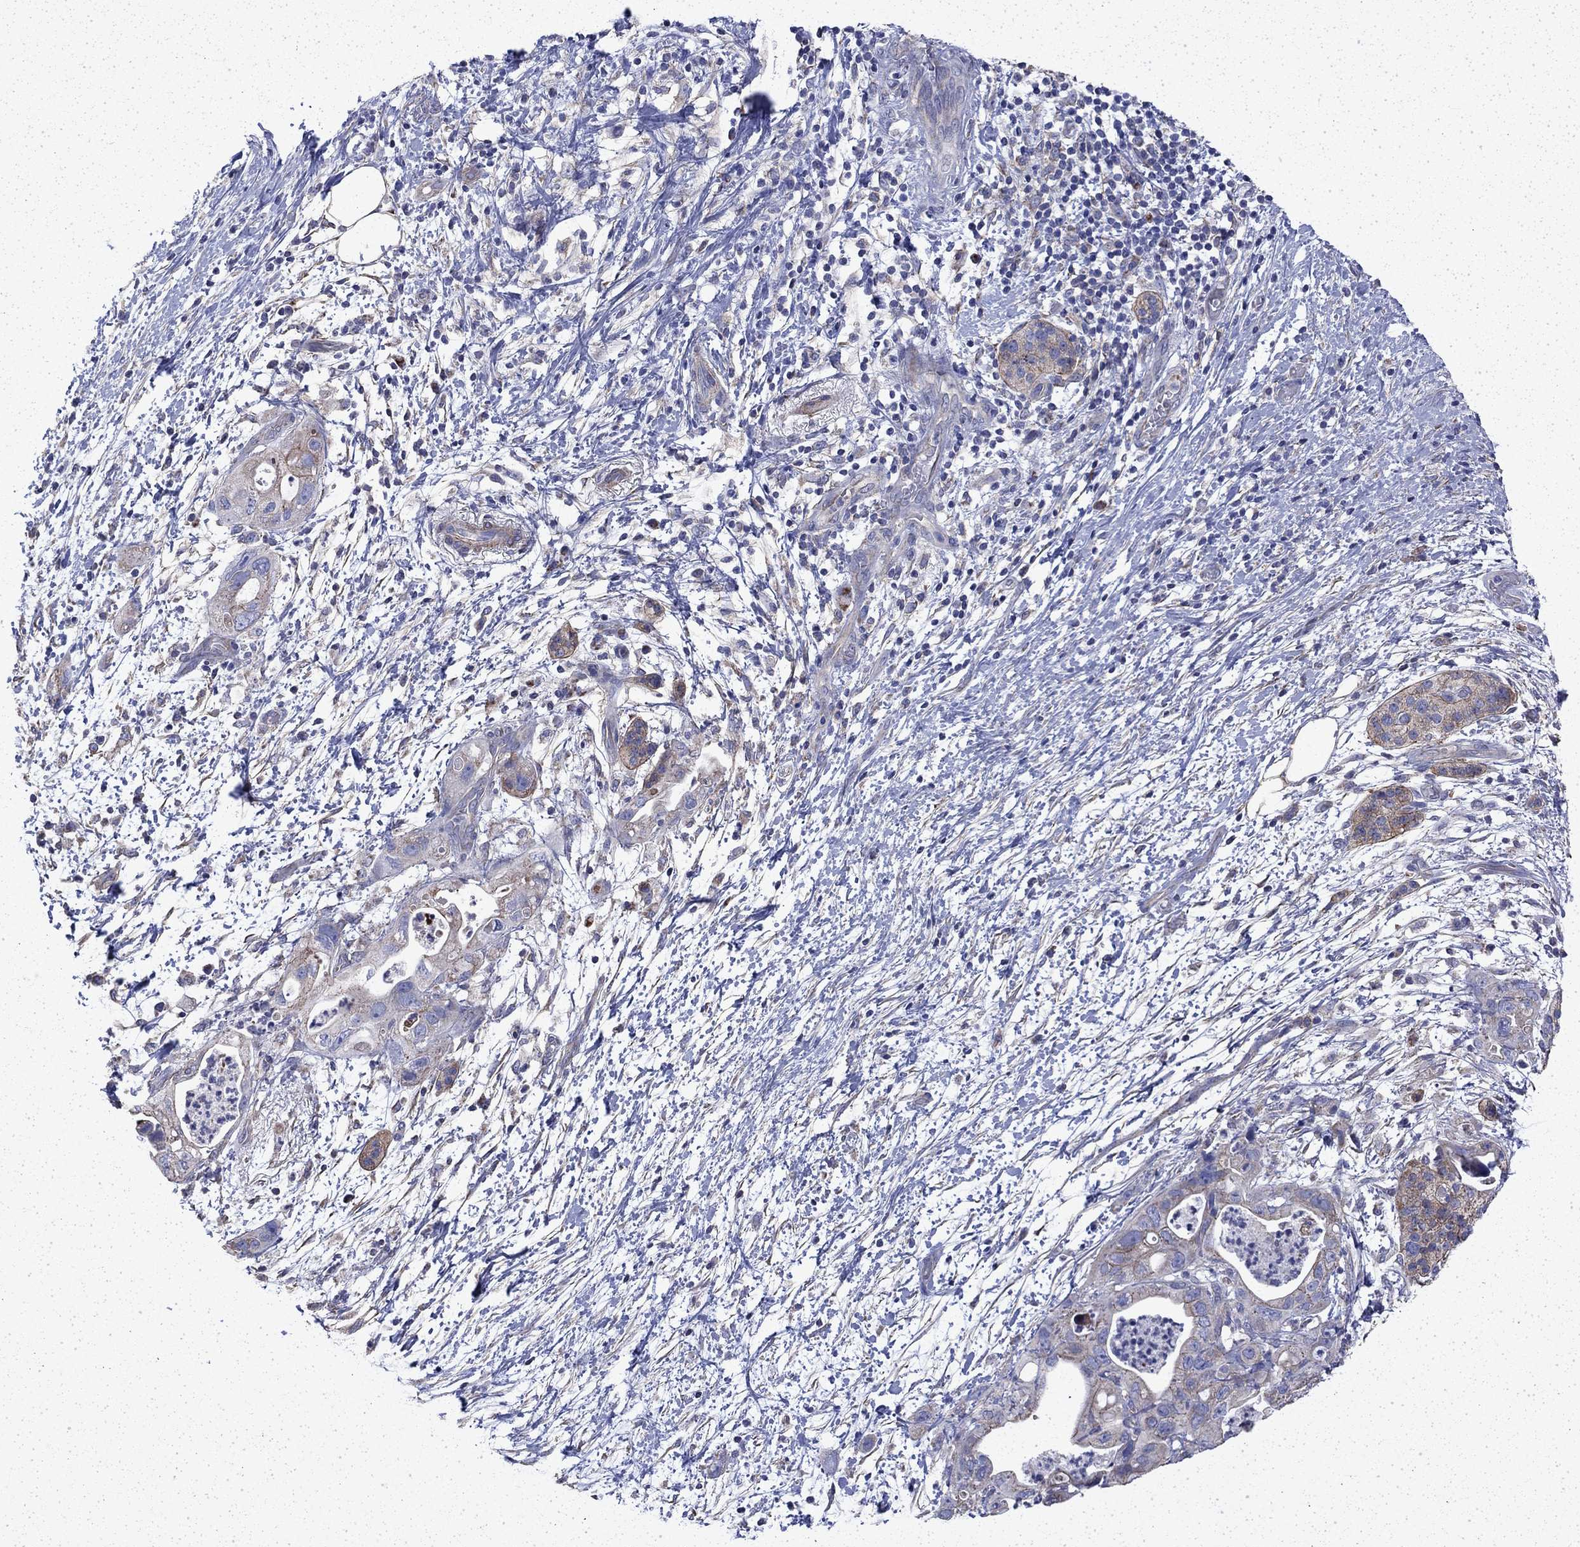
{"staining": {"intensity": "weak", "quantity": "<25%", "location": "cytoplasmic/membranous"}, "tissue": "pancreatic cancer", "cell_type": "Tumor cells", "image_type": "cancer", "snomed": [{"axis": "morphology", "description": "Adenocarcinoma, NOS"}, {"axis": "topography", "description": "Pancreas"}], "caption": "An immunohistochemistry (IHC) photomicrograph of pancreatic cancer is shown. There is no staining in tumor cells of pancreatic cancer.", "gene": "DTNA", "patient": {"sex": "female", "age": 72}}